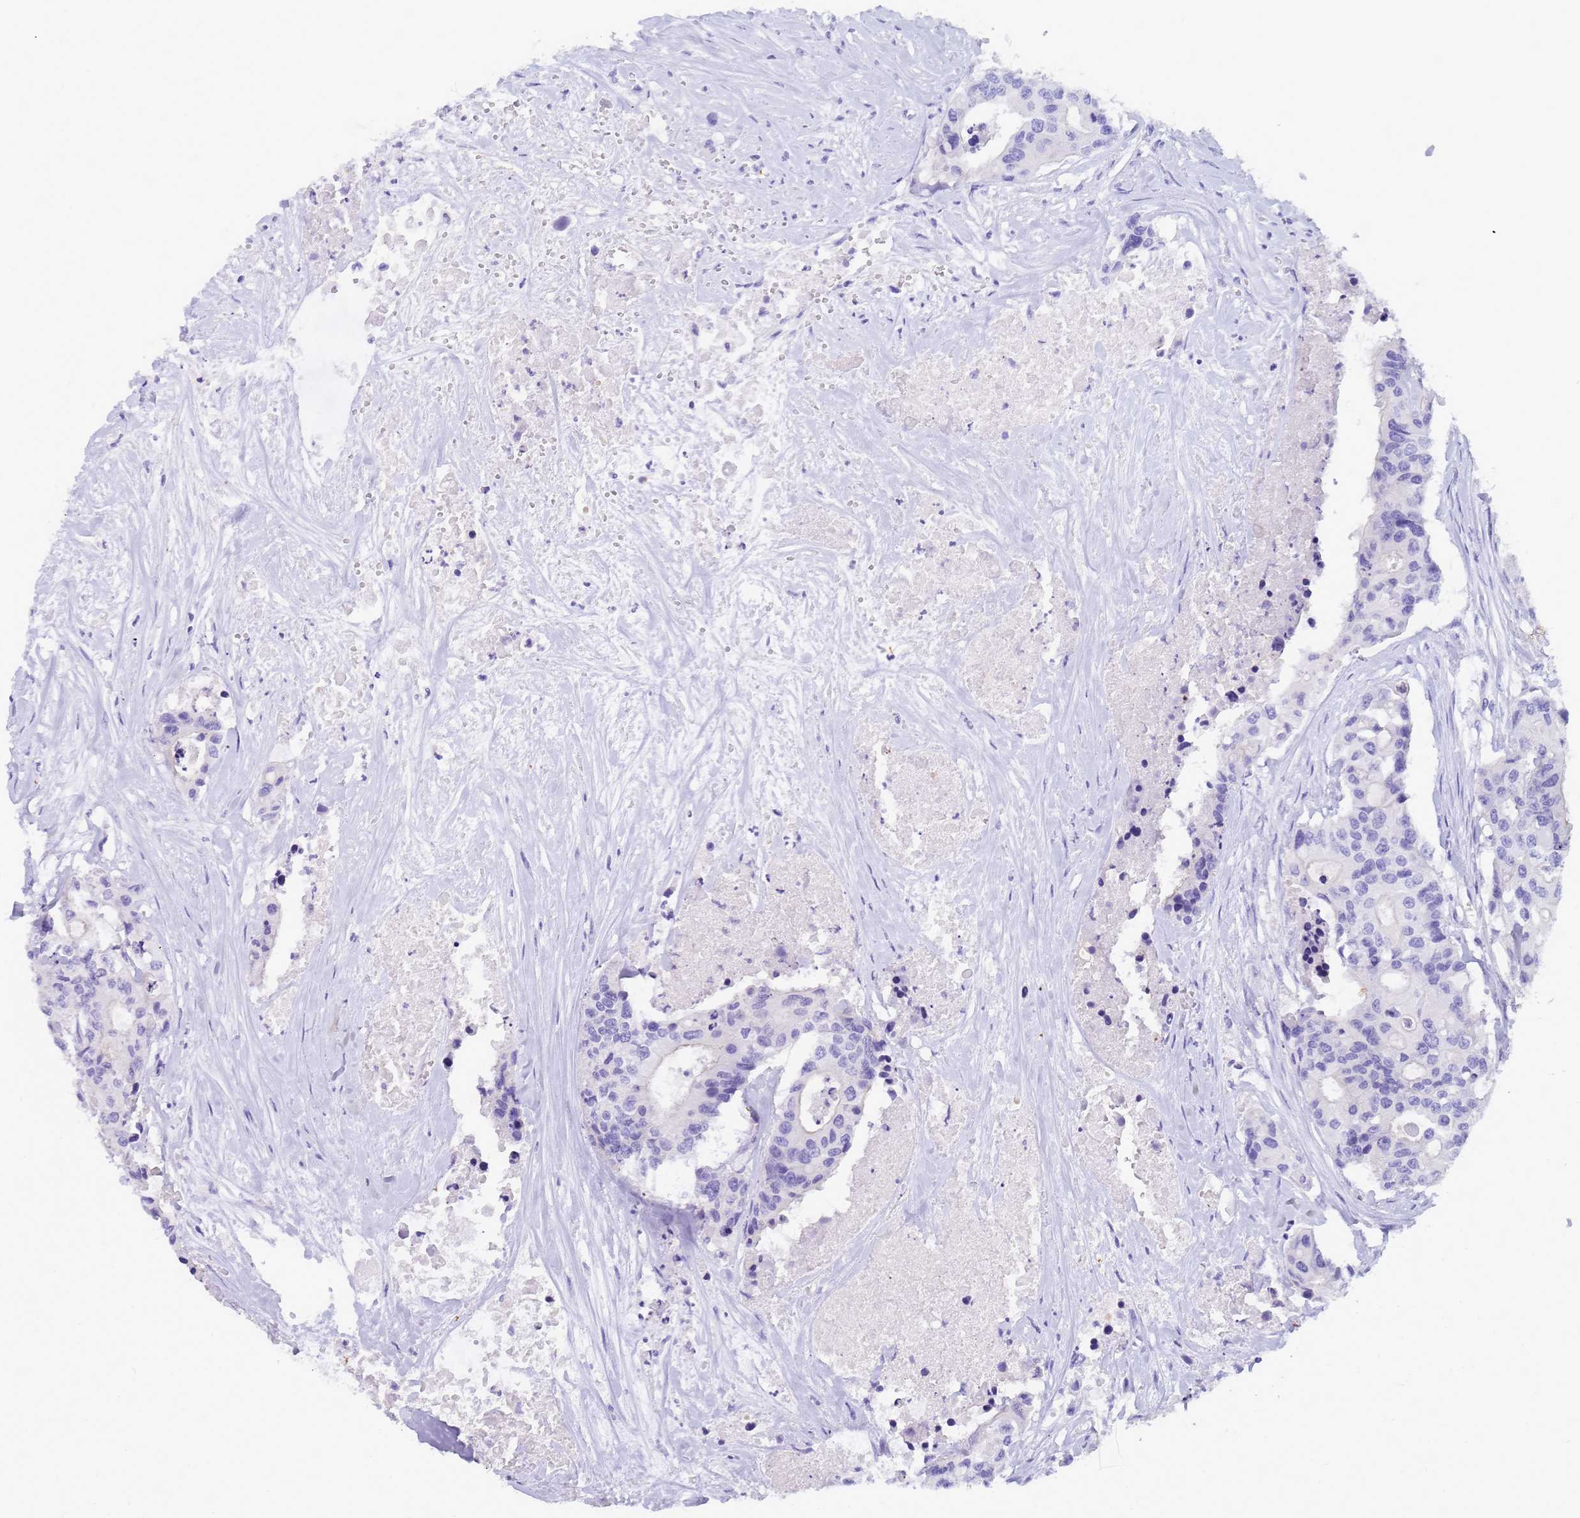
{"staining": {"intensity": "negative", "quantity": "none", "location": "none"}, "tissue": "colorectal cancer", "cell_type": "Tumor cells", "image_type": "cancer", "snomed": [{"axis": "morphology", "description": "Adenocarcinoma, NOS"}, {"axis": "topography", "description": "Colon"}], "caption": "IHC histopathology image of colorectal cancer stained for a protein (brown), which exhibits no staining in tumor cells.", "gene": "RNASE2", "patient": {"sex": "male", "age": 77}}